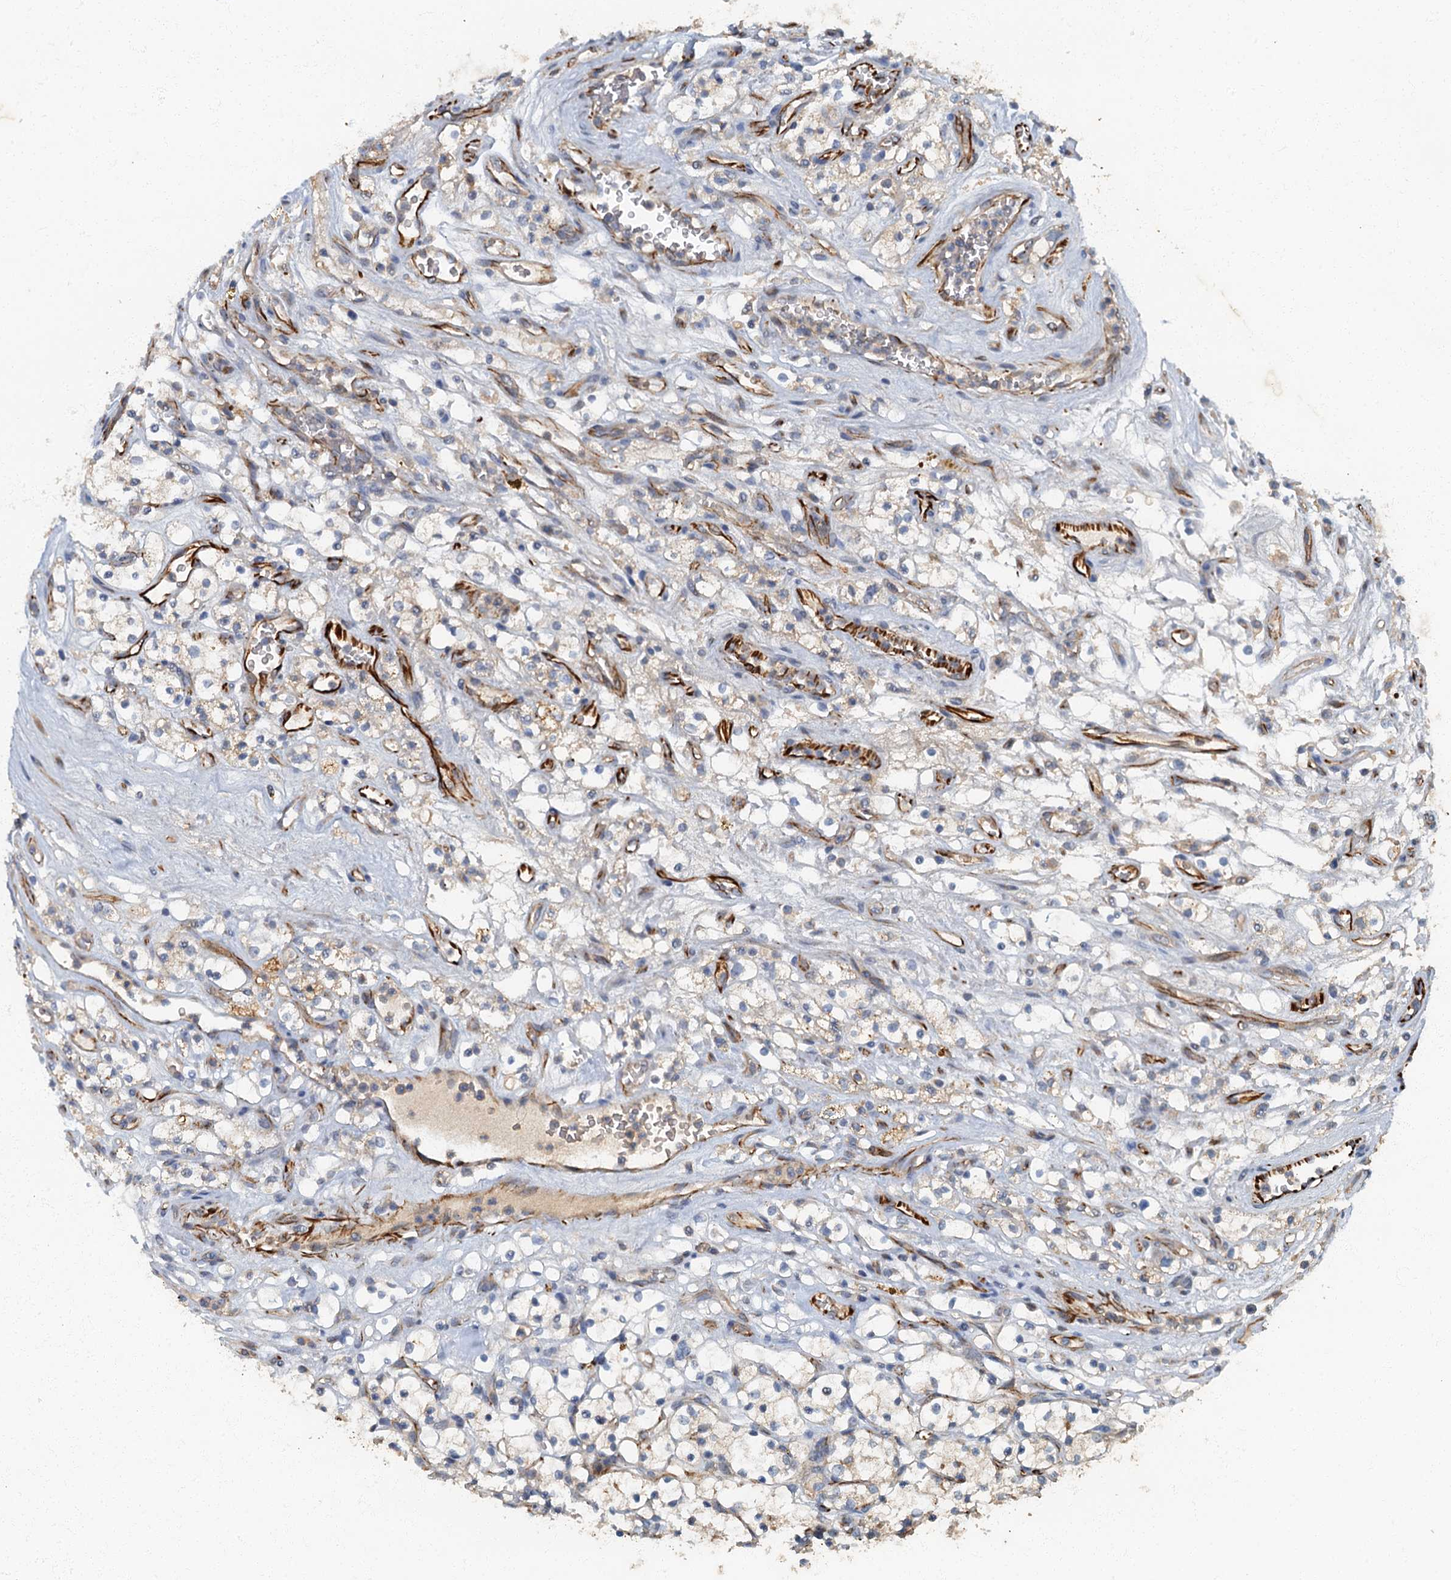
{"staining": {"intensity": "negative", "quantity": "none", "location": "none"}, "tissue": "renal cancer", "cell_type": "Tumor cells", "image_type": "cancer", "snomed": [{"axis": "morphology", "description": "Adenocarcinoma, NOS"}, {"axis": "topography", "description": "Kidney"}], "caption": "Tumor cells show no significant positivity in renal cancer.", "gene": "ARL11", "patient": {"sex": "female", "age": 69}}